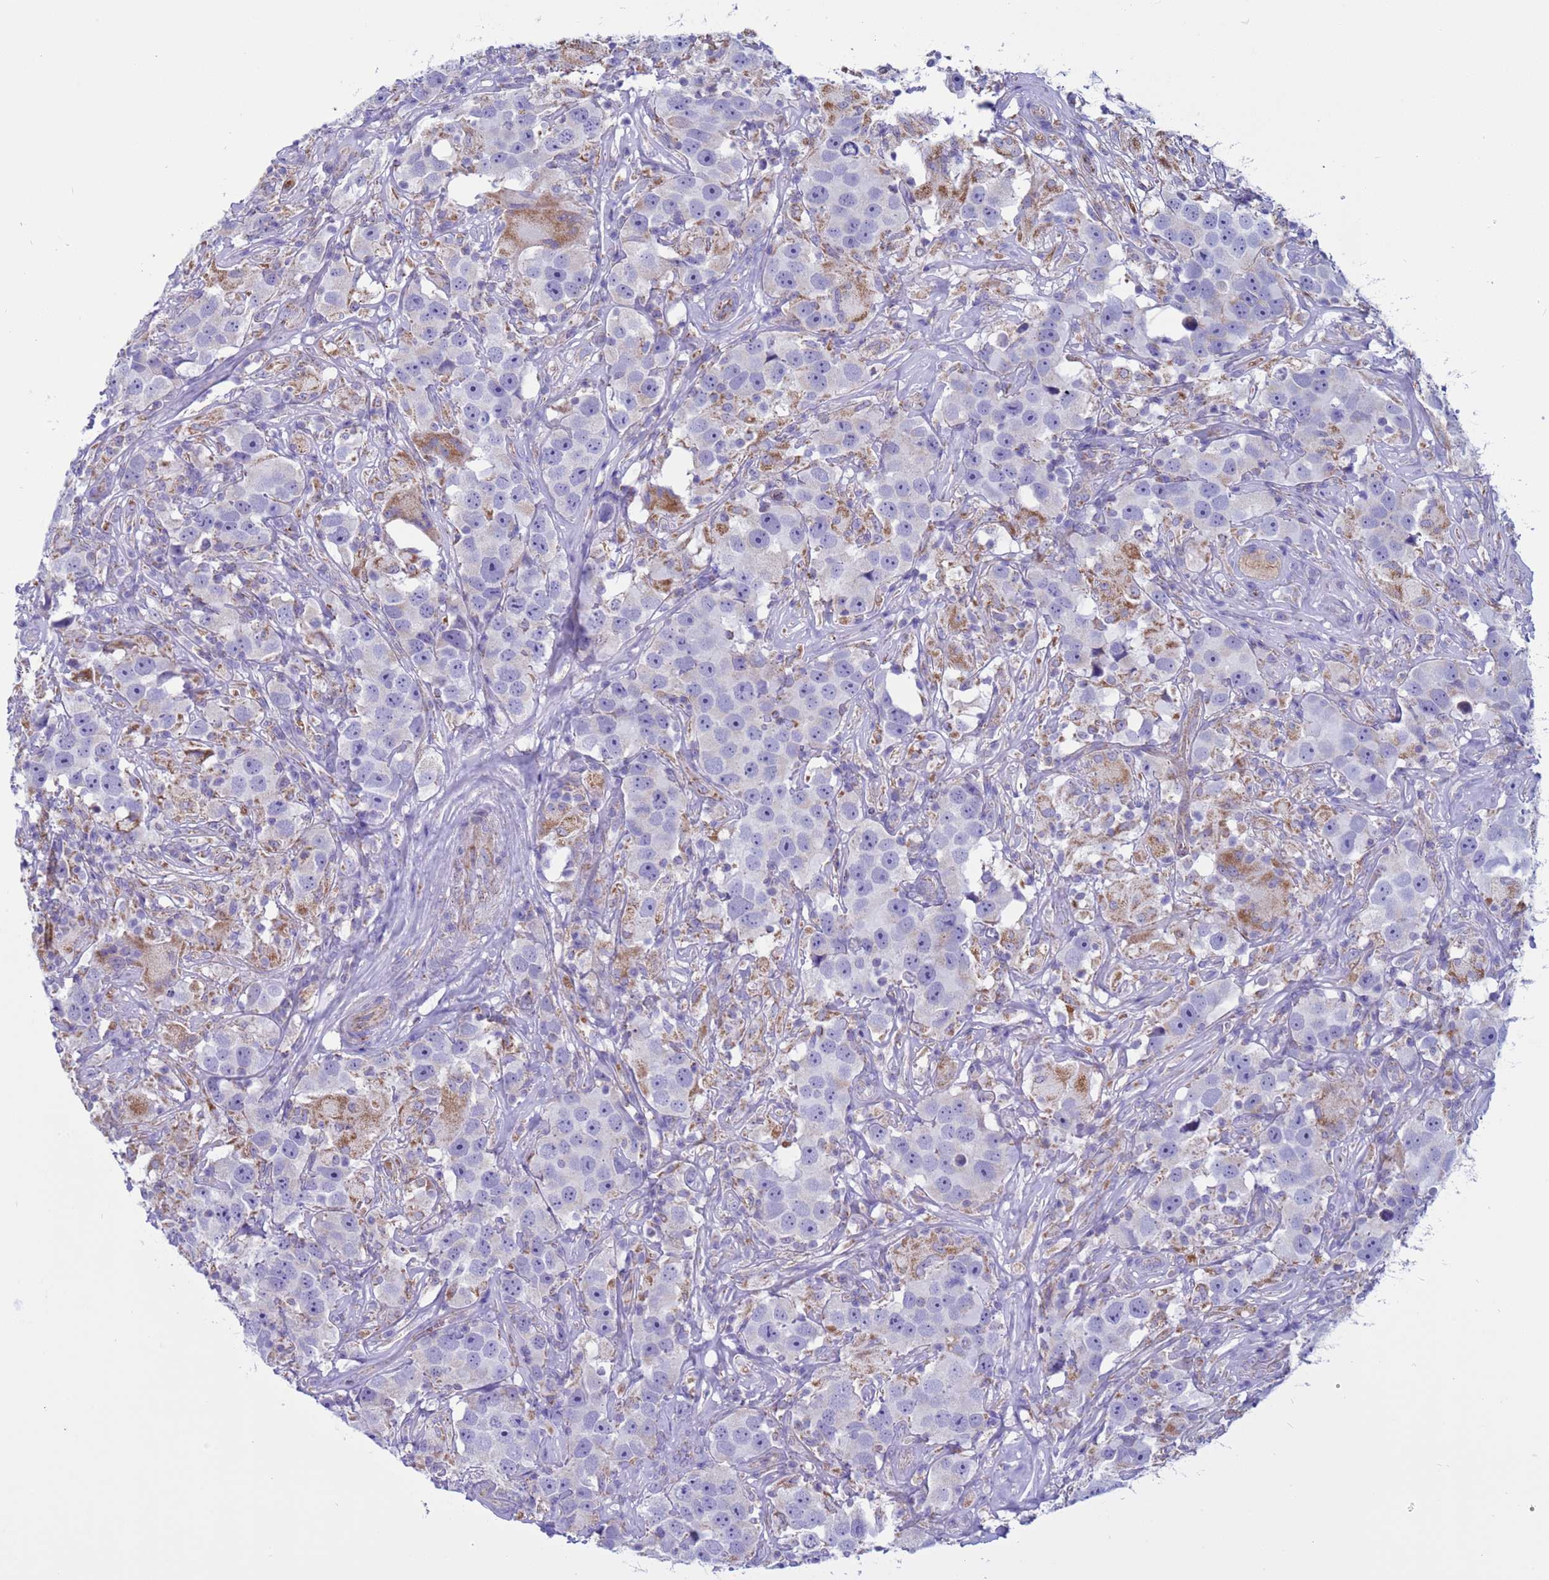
{"staining": {"intensity": "negative", "quantity": "none", "location": "none"}, "tissue": "testis cancer", "cell_type": "Tumor cells", "image_type": "cancer", "snomed": [{"axis": "morphology", "description": "Seminoma, NOS"}, {"axis": "topography", "description": "Testis"}], "caption": "This is an IHC photomicrograph of human testis cancer (seminoma). There is no expression in tumor cells.", "gene": "NCALD", "patient": {"sex": "male", "age": 49}}